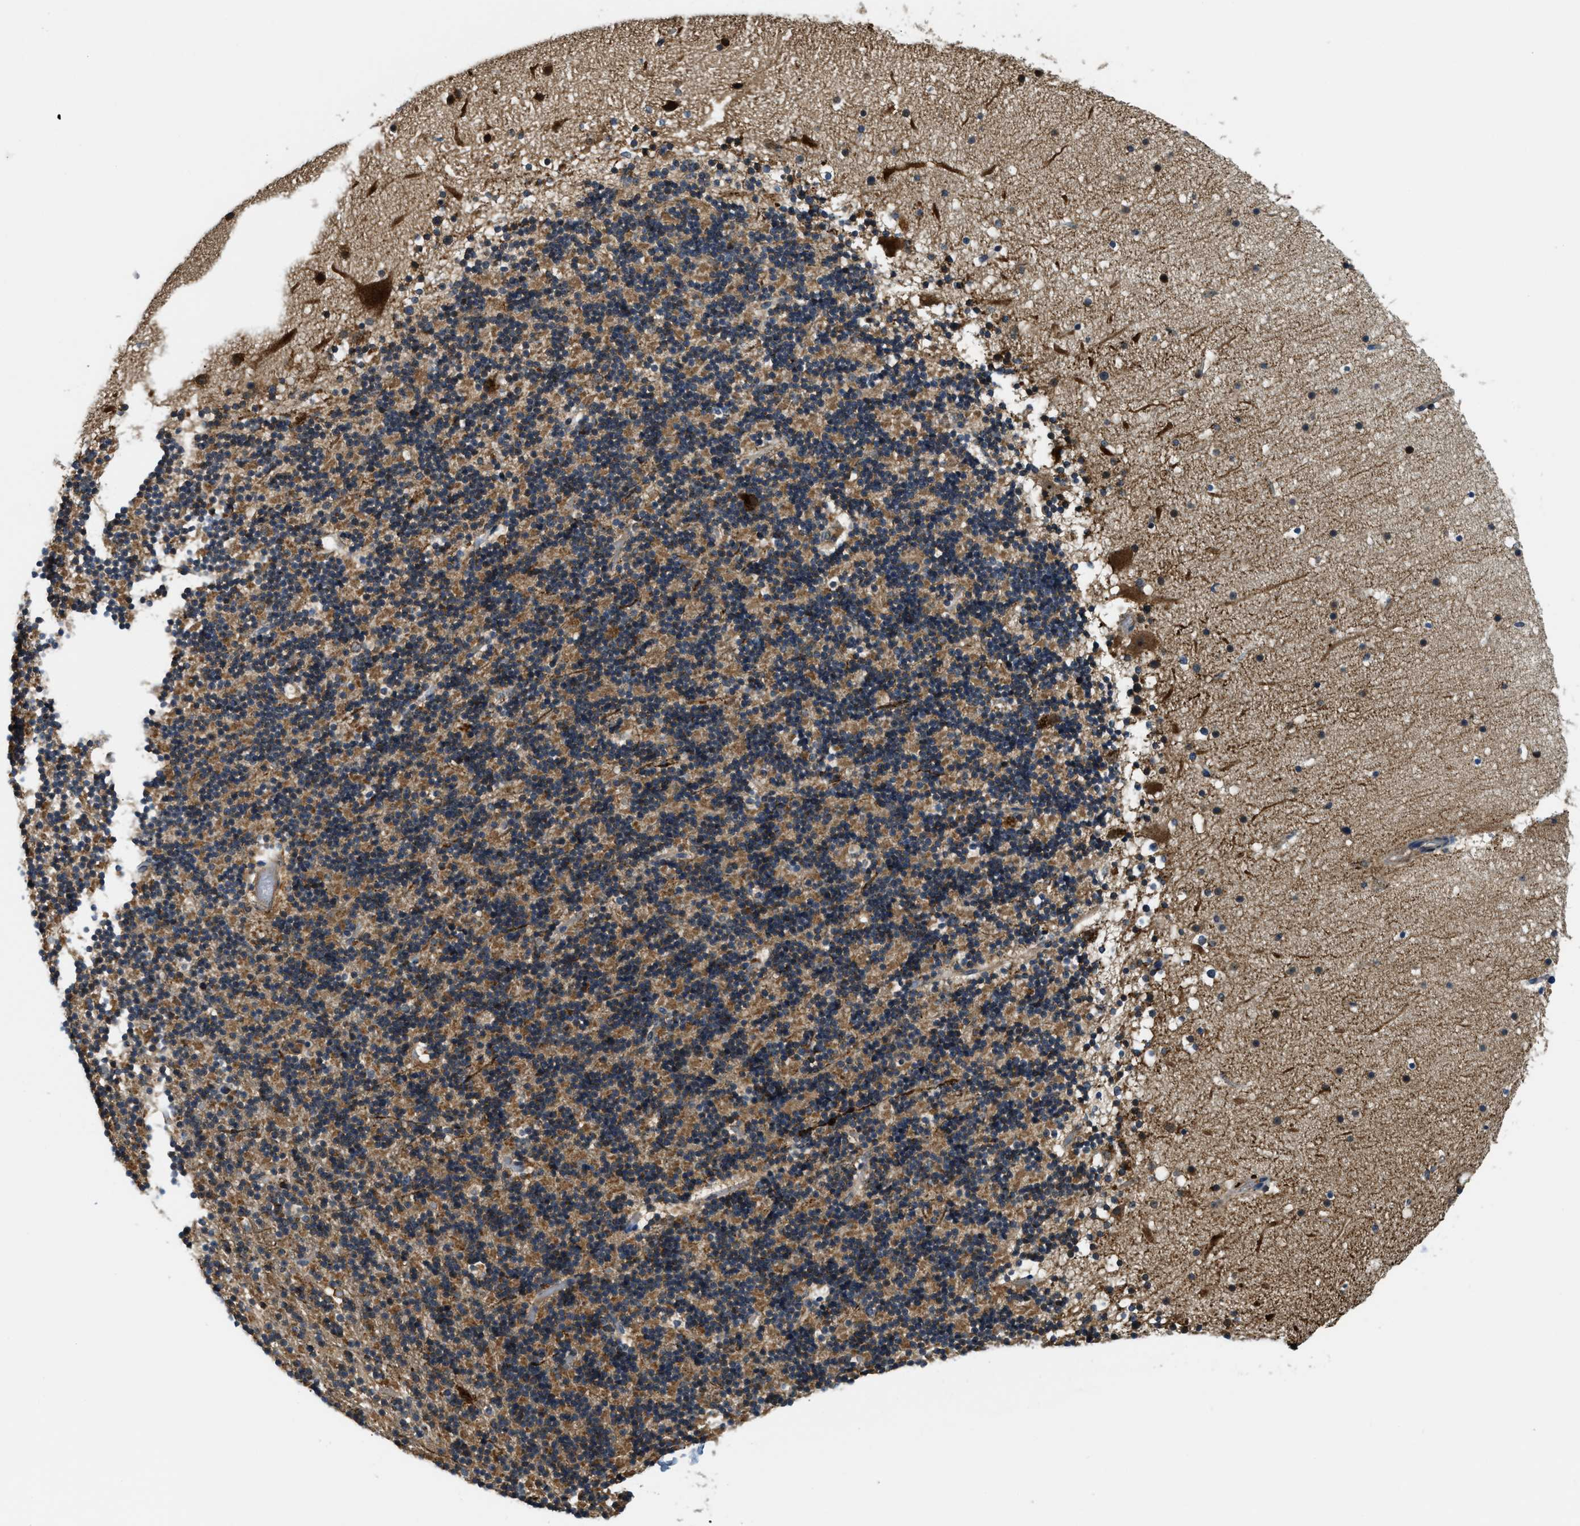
{"staining": {"intensity": "moderate", "quantity": ">75%", "location": "cytoplasmic/membranous"}, "tissue": "cerebellum", "cell_type": "Cells in granular layer", "image_type": "normal", "snomed": [{"axis": "morphology", "description": "Normal tissue, NOS"}, {"axis": "topography", "description": "Cerebellum"}], "caption": "Immunohistochemical staining of unremarkable cerebellum displays moderate cytoplasmic/membranous protein staining in approximately >75% of cells in granular layer.", "gene": "STARD3NL", "patient": {"sex": "male", "age": 57}}